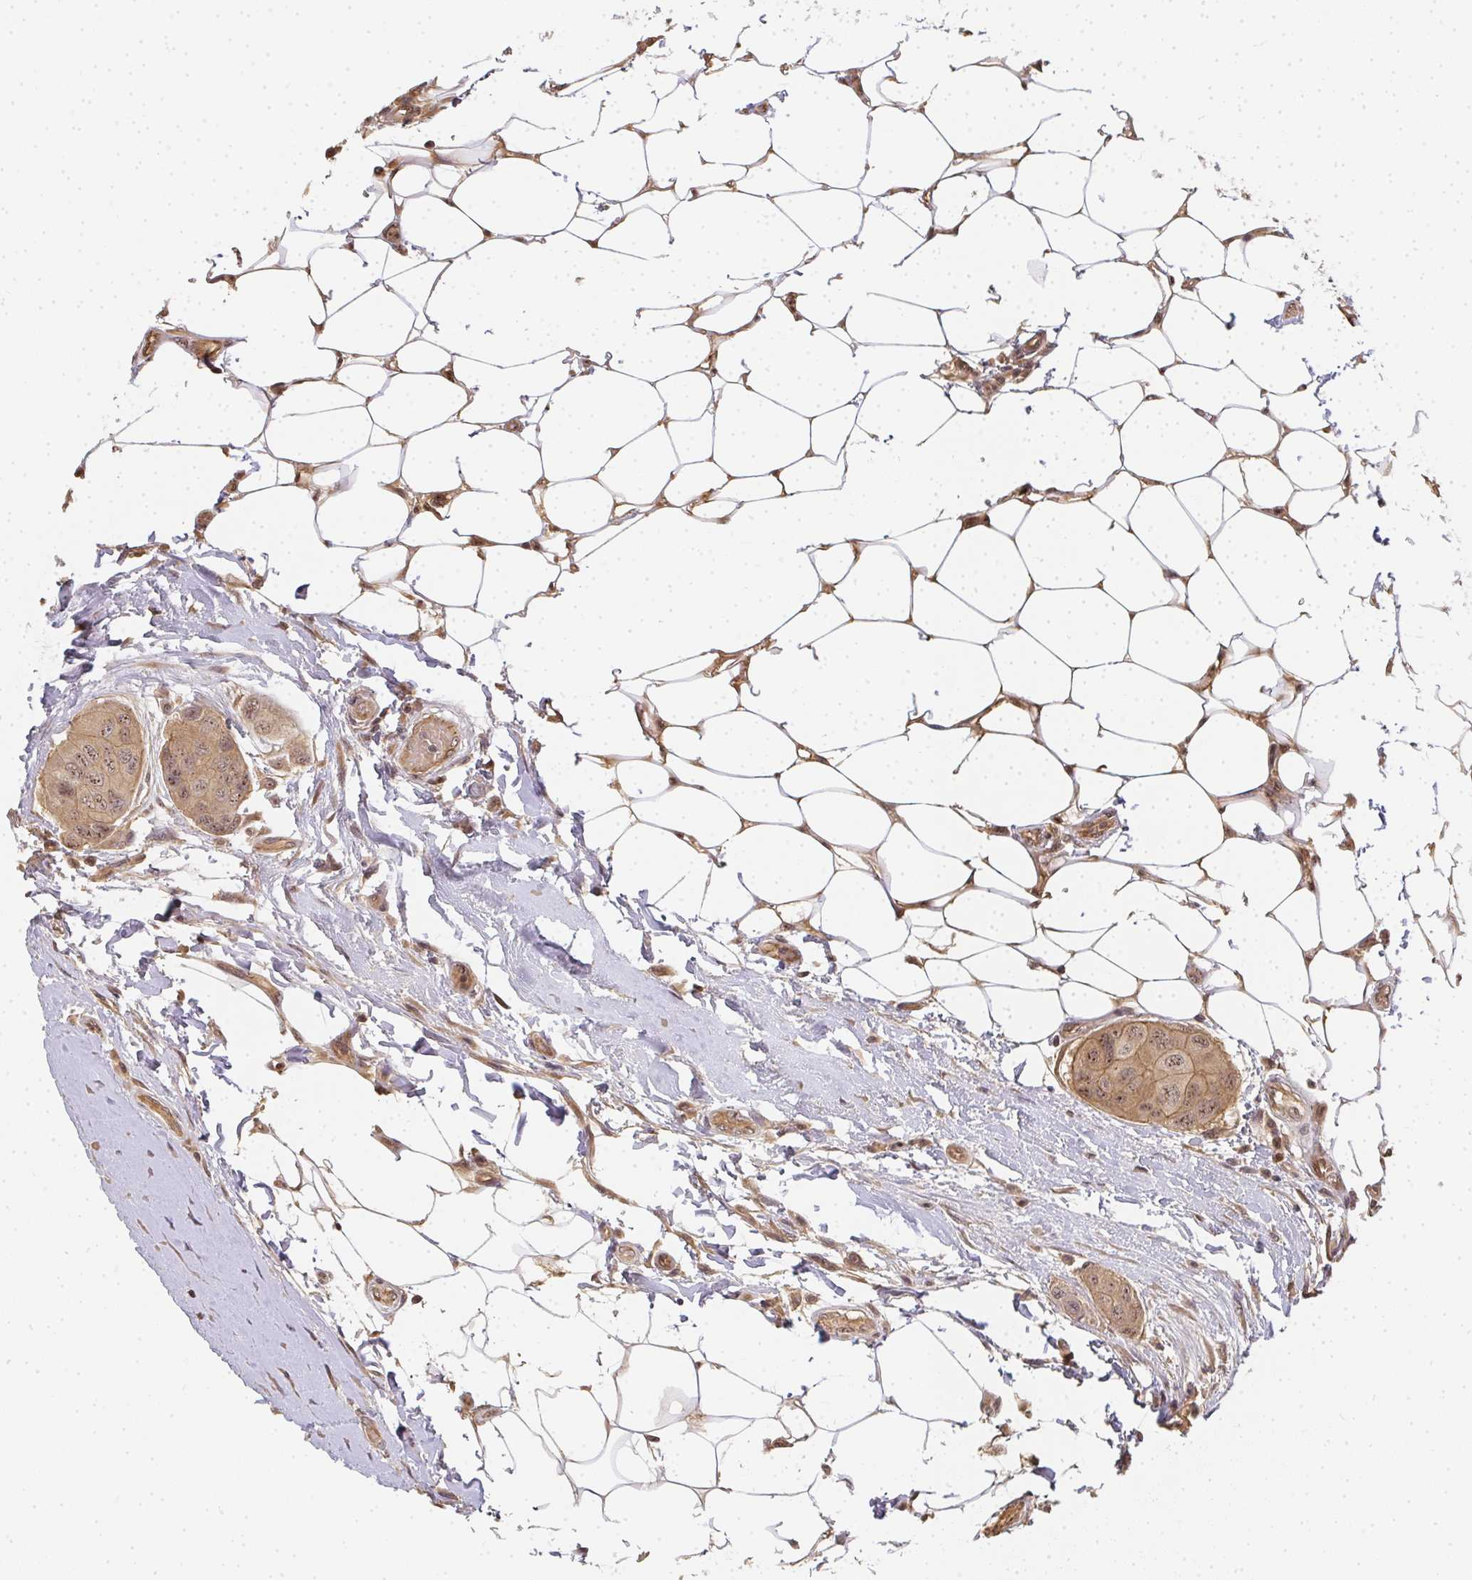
{"staining": {"intensity": "weak", "quantity": ">75%", "location": "cytoplasmic/membranous,nuclear"}, "tissue": "breast cancer", "cell_type": "Tumor cells", "image_type": "cancer", "snomed": [{"axis": "morphology", "description": "Duct carcinoma"}, {"axis": "topography", "description": "Breast"}, {"axis": "topography", "description": "Lymph node"}], "caption": "This photomicrograph exhibits IHC staining of breast cancer (intraductal carcinoma), with low weak cytoplasmic/membranous and nuclear expression in about >75% of tumor cells.", "gene": "SLC35B3", "patient": {"sex": "female", "age": 80}}